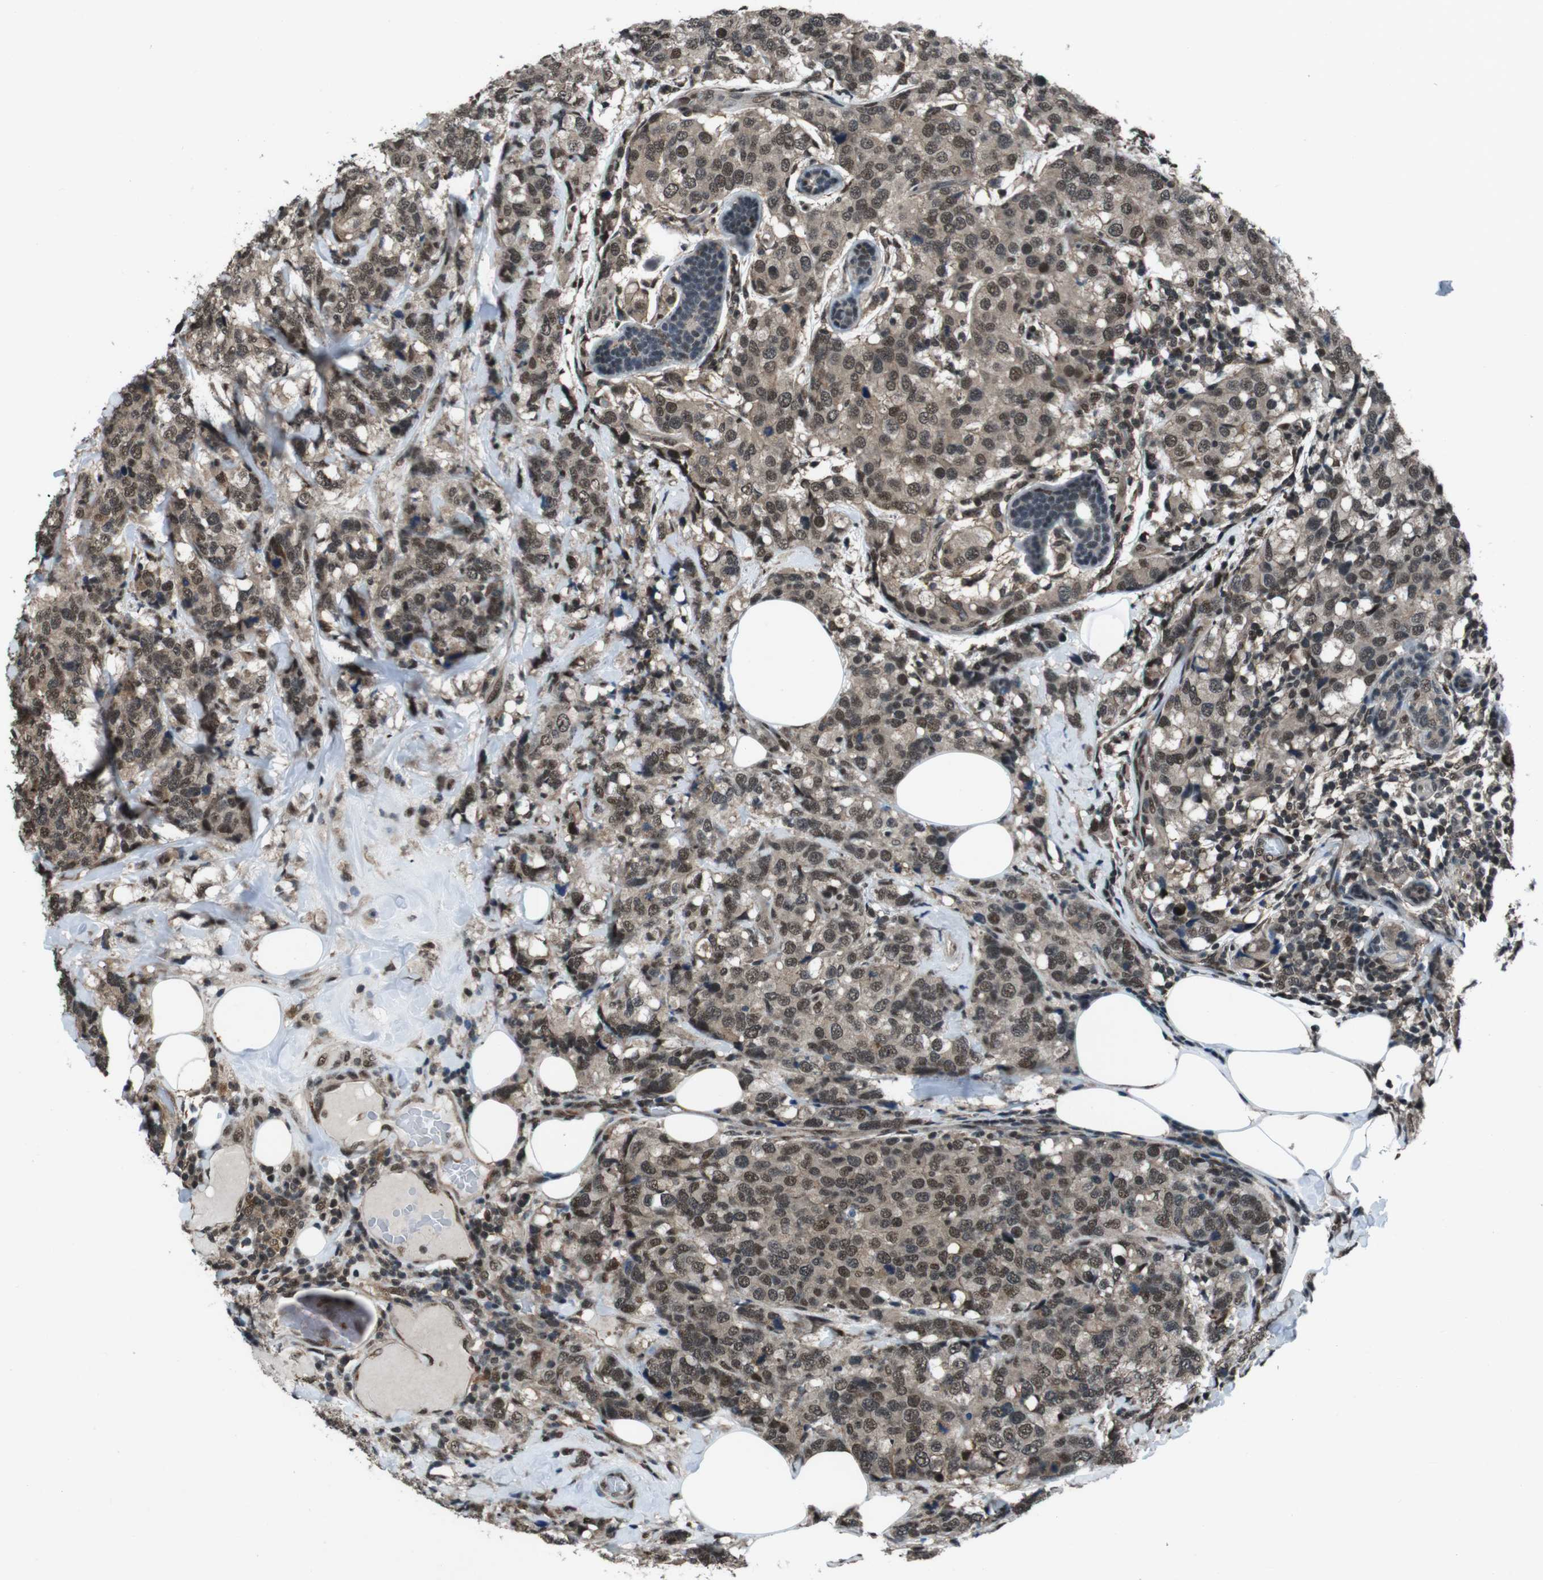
{"staining": {"intensity": "moderate", "quantity": ">75%", "location": "cytoplasmic/membranous,nuclear"}, "tissue": "breast cancer", "cell_type": "Tumor cells", "image_type": "cancer", "snomed": [{"axis": "morphology", "description": "Lobular carcinoma"}, {"axis": "topography", "description": "Breast"}], "caption": "Breast cancer was stained to show a protein in brown. There is medium levels of moderate cytoplasmic/membranous and nuclear staining in about >75% of tumor cells.", "gene": "NR4A2", "patient": {"sex": "female", "age": 59}}